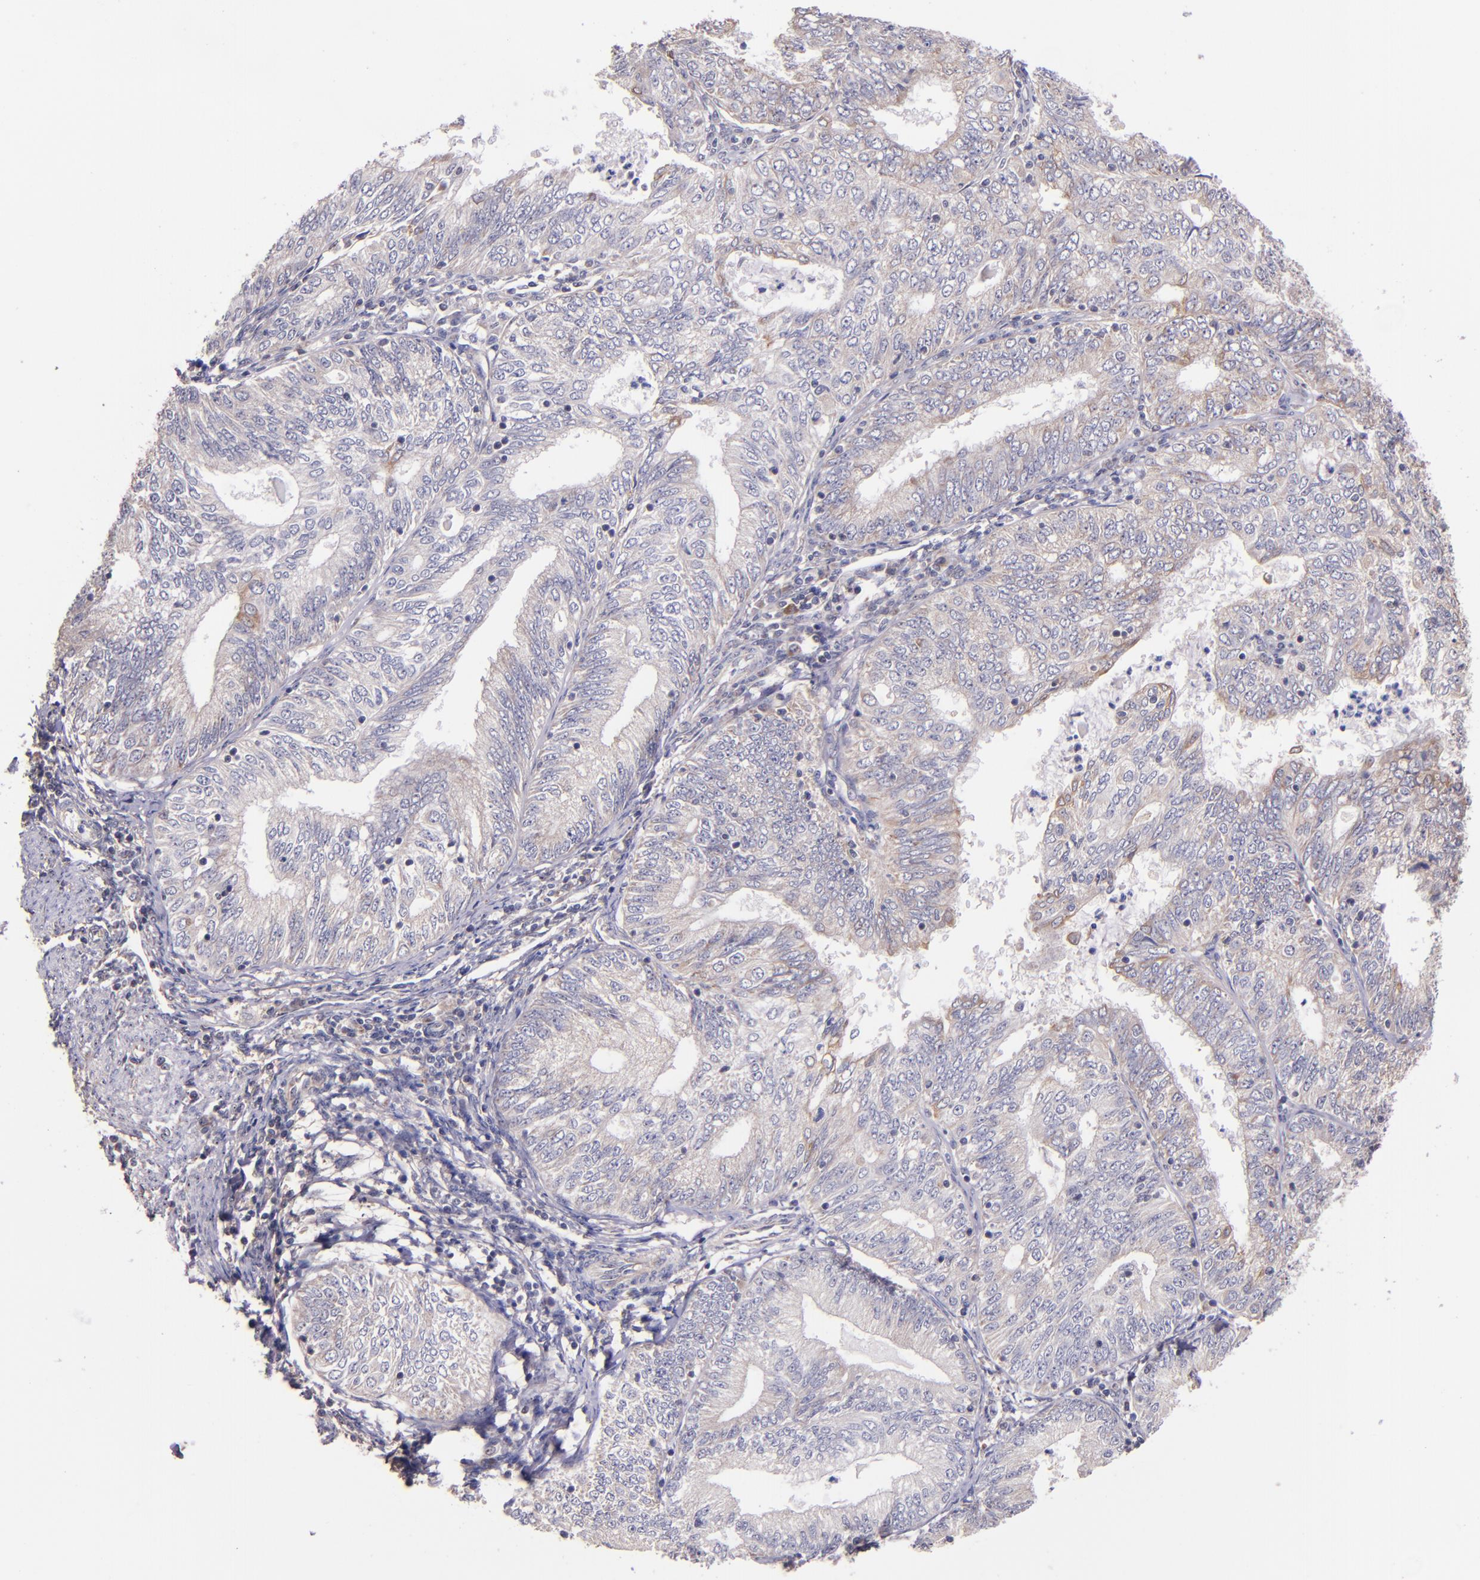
{"staining": {"intensity": "weak", "quantity": "25%-75%", "location": "cytoplasmic/membranous"}, "tissue": "endometrial cancer", "cell_type": "Tumor cells", "image_type": "cancer", "snomed": [{"axis": "morphology", "description": "Adenocarcinoma, NOS"}, {"axis": "topography", "description": "Endometrium"}], "caption": "Immunohistochemistry micrograph of neoplastic tissue: human endometrial adenocarcinoma stained using immunohistochemistry (IHC) reveals low levels of weak protein expression localized specifically in the cytoplasmic/membranous of tumor cells, appearing as a cytoplasmic/membranous brown color.", "gene": "SHC1", "patient": {"sex": "female", "age": 69}}